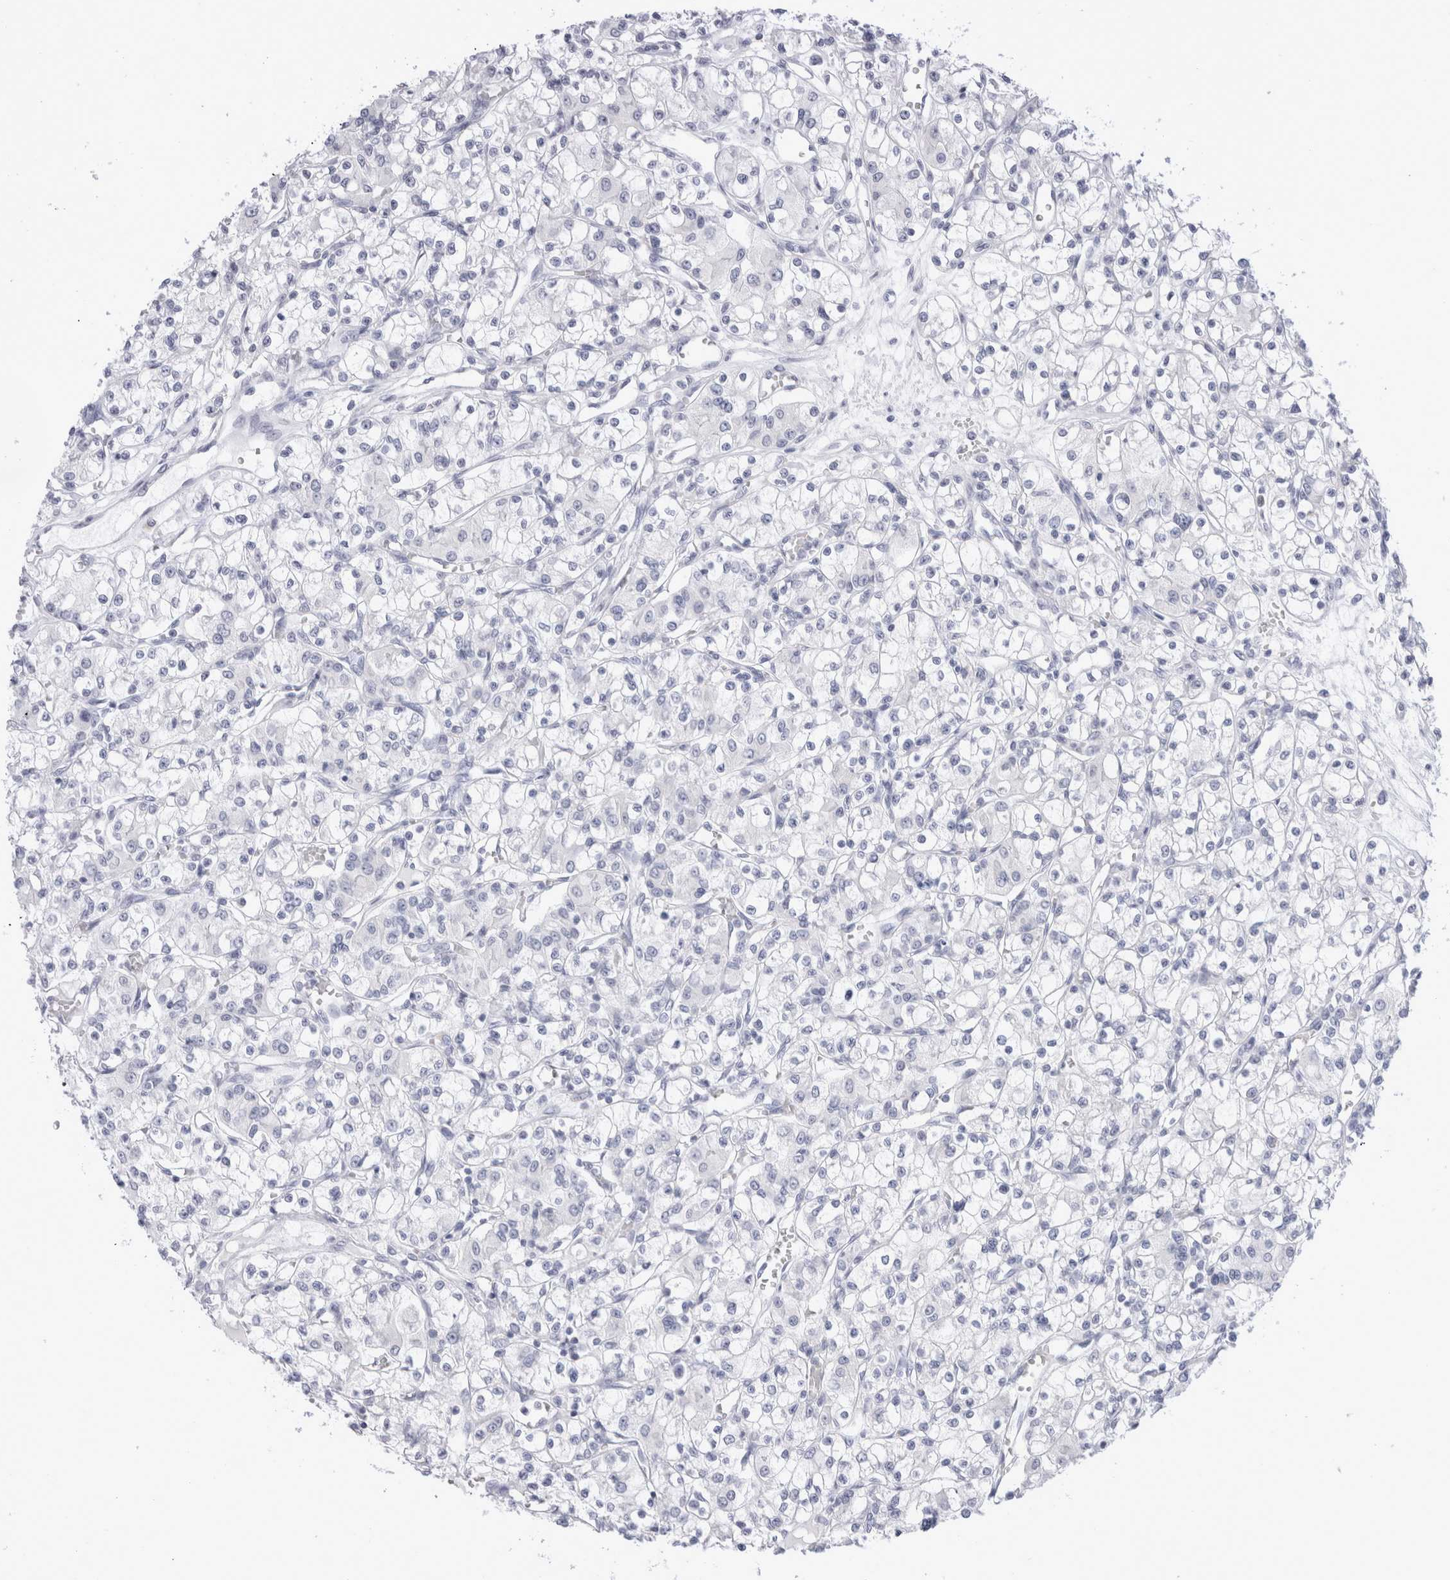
{"staining": {"intensity": "negative", "quantity": "none", "location": "none"}, "tissue": "renal cancer", "cell_type": "Tumor cells", "image_type": "cancer", "snomed": [{"axis": "morphology", "description": "Adenocarcinoma, NOS"}, {"axis": "topography", "description": "Kidney"}], "caption": "A micrograph of human renal cancer (adenocarcinoma) is negative for staining in tumor cells.", "gene": "MUC15", "patient": {"sex": "female", "age": 59}}